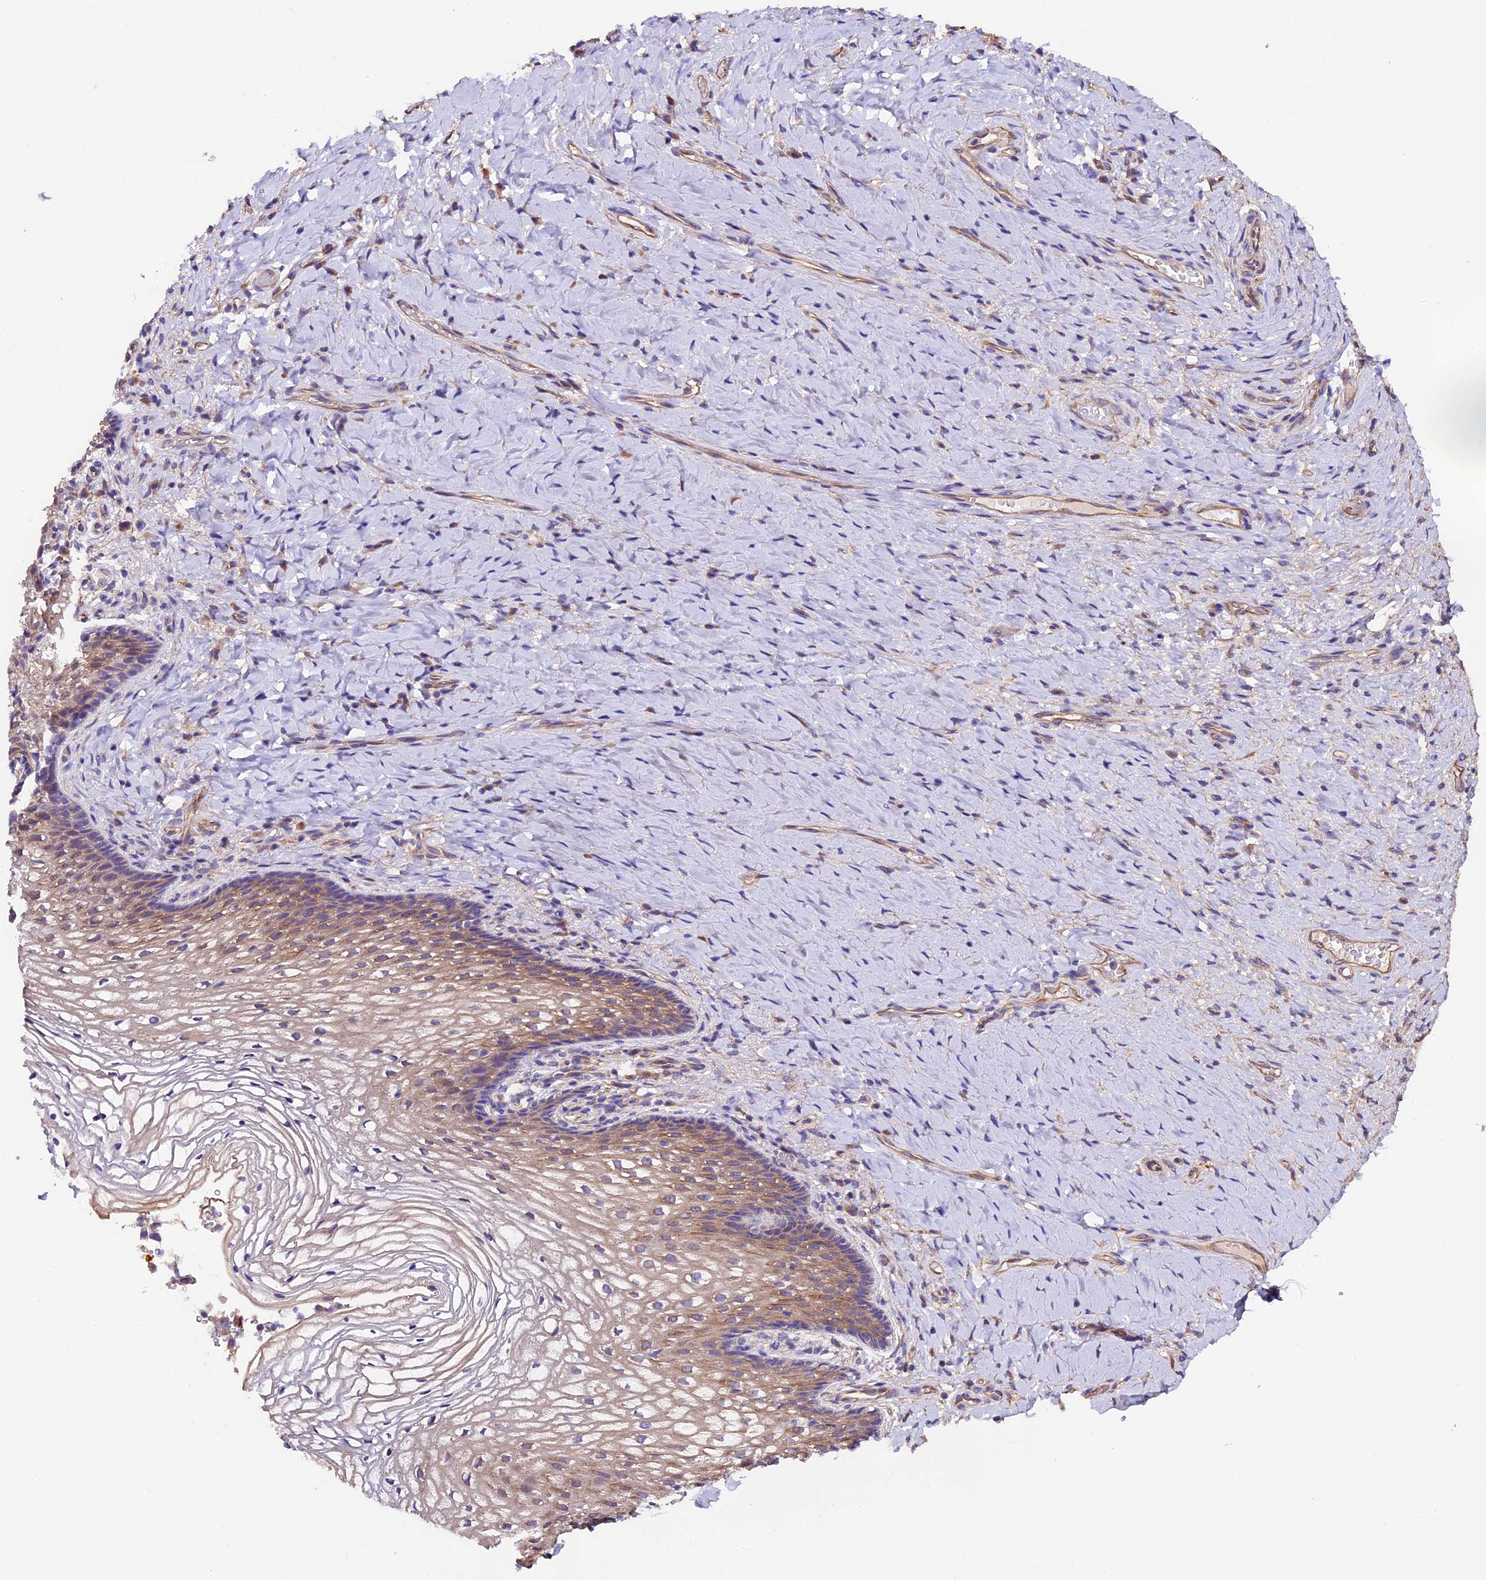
{"staining": {"intensity": "moderate", "quantity": "25%-75%", "location": "cytoplasmic/membranous"}, "tissue": "vagina", "cell_type": "Squamous epithelial cells", "image_type": "normal", "snomed": [{"axis": "morphology", "description": "Normal tissue, NOS"}, {"axis": "topography", "description": "Vagina"}], "caption": "A medium amount of moderate cytoplasmic/membranous expression is seen in about 25%-75% of squamous epithelial cells in unremarkable vagina.", "gene": "CLN5", "patient": {"sex": "female", "age": 60}}